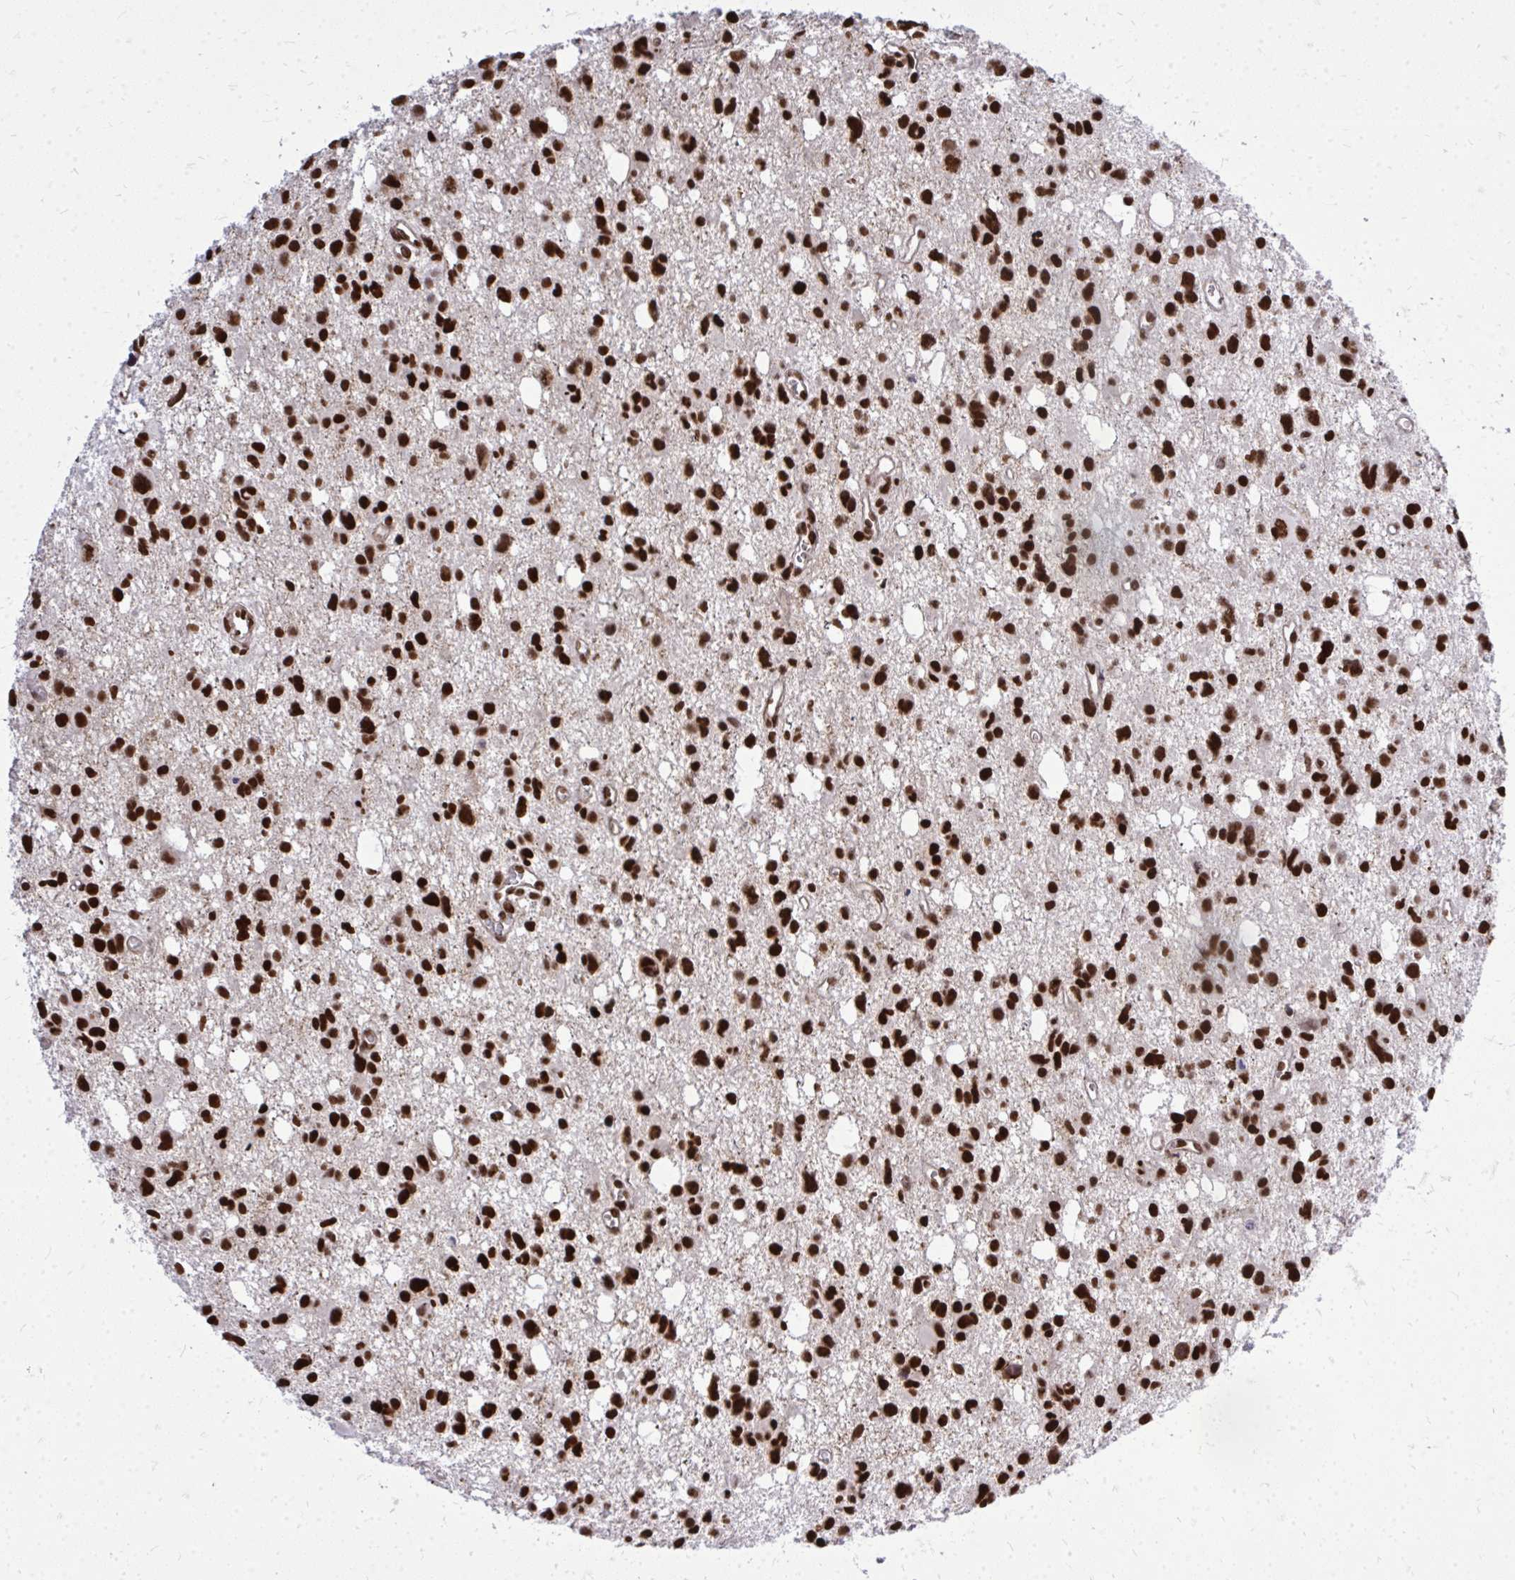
{"staining": {"intensity": "strong", "quantity": ">75%", "location": "nuclear"}, "tissue": "glioma", "cell_type": "Tumor cells", "image_type": "cancer", "snomed": [{"axis": "morphology", "description": "Glioma, malignant, High grade"}, {"axis": "topography", "description": "Brain"}], "caption": "Human glioma stained with a brown dye reveals strong nuclear positive expression in about >75% of tumor cells.", "gene": "TBL1Y", "patient": {"sex": "male", "age": 23}}